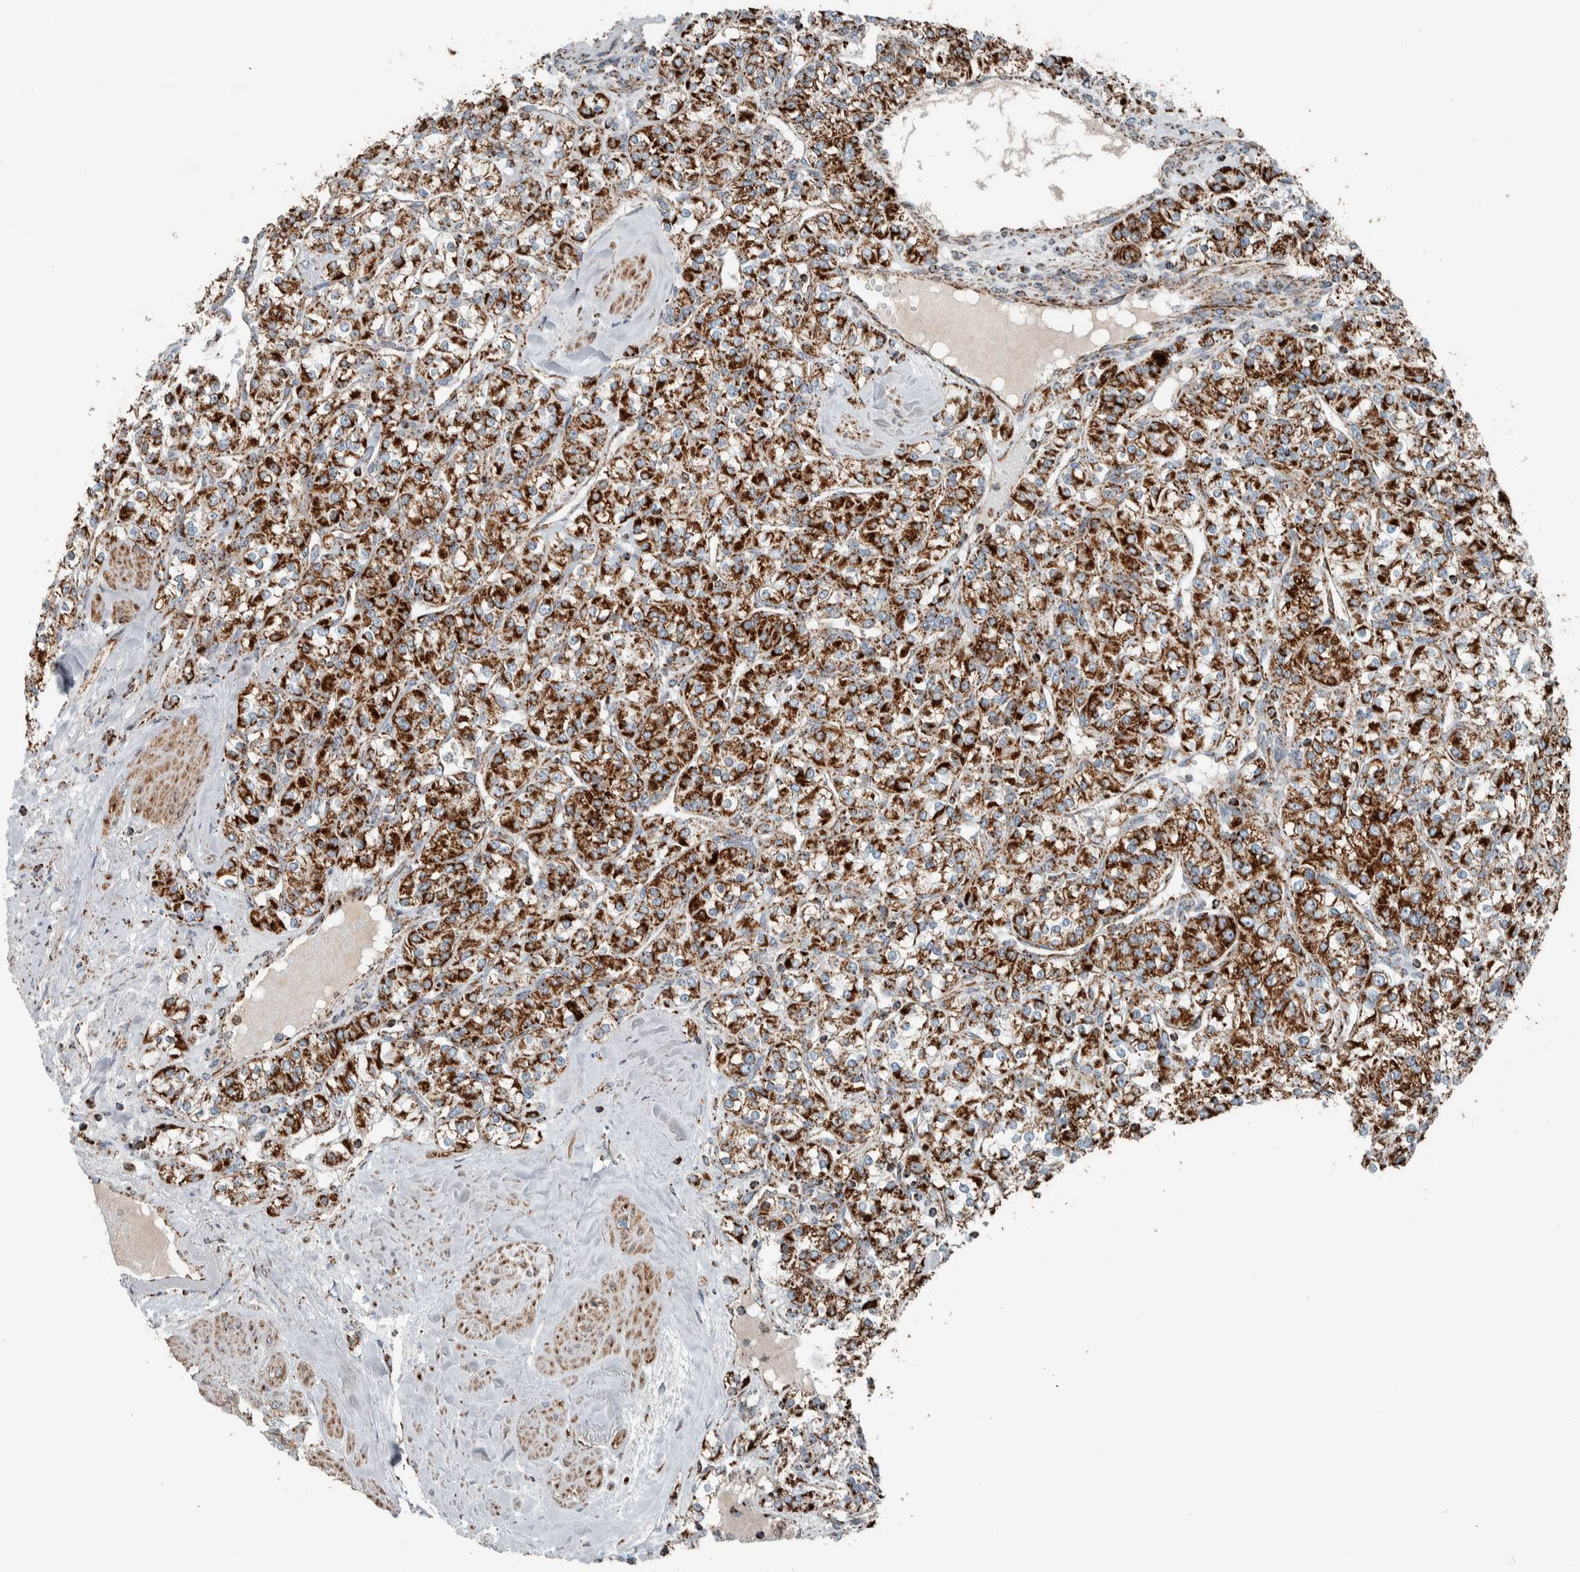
{"staining": {"intensity": "strong", "quantity": ">75%", "location": "cytoplasmic/membranous"}, "tissue": "renal cancer", "cell_type": "Tumor cells", "image_type": "cancer", "snomed": [{"axis": "morphology", "description": "Adenocarcinoma, NOS"}, {"axis": "topography", "description": "Kidney"}], "caption": "Renal adenocarcinoma stained with immunohistochemistry reveals strong cytoplasmic/membranous positivity in about >75% of tumor cells.", "gene": "CNTROB", "patient": {"sex": "male", "age": 77}}